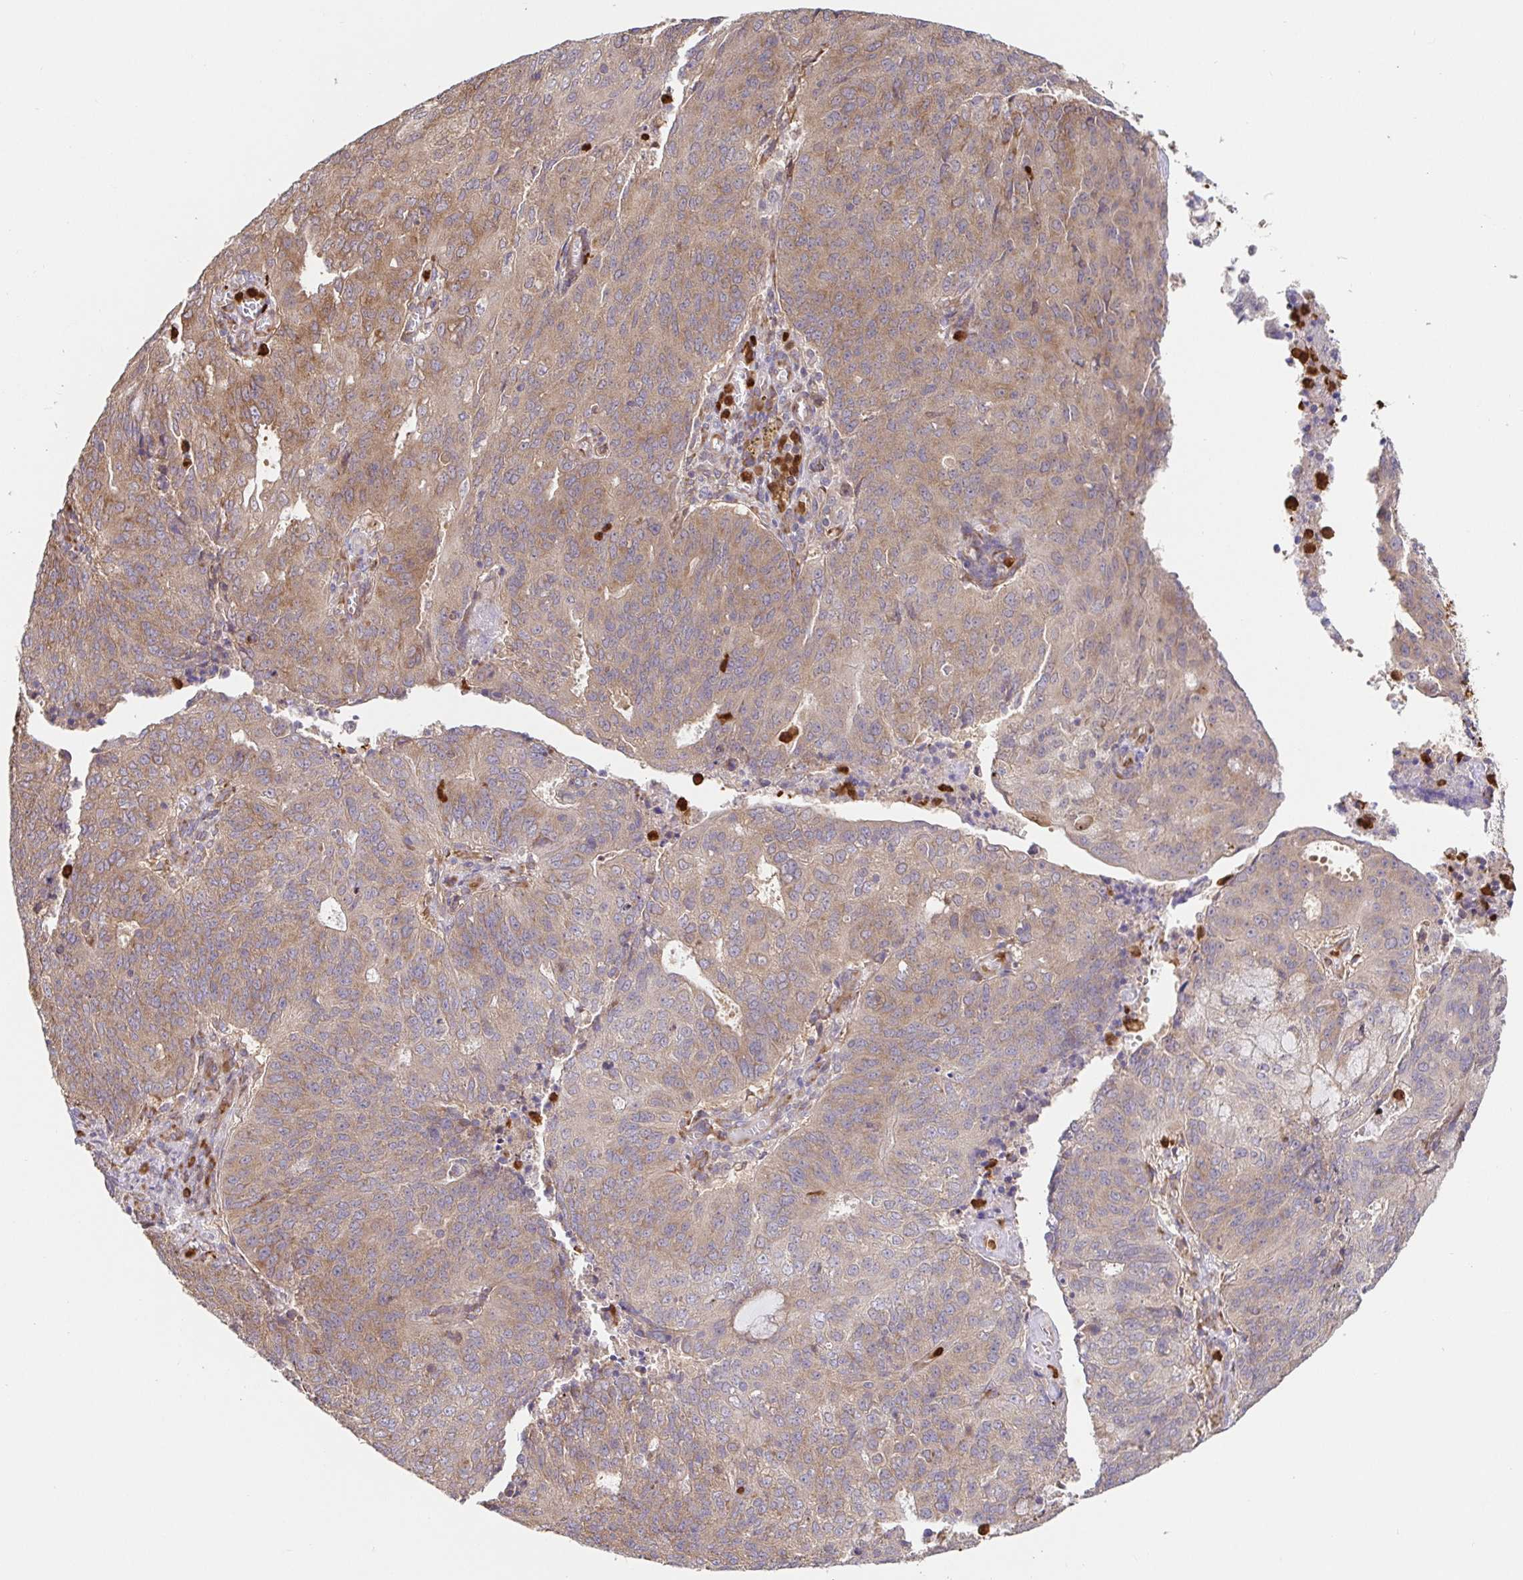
{"staining": {"intensity": "moderate", "quantity": ">75%", "location": "cytoplasmic/membranous"}, "tissue": "endometrial cancer", "cell_type": "Tumor cells", "image_type": "cancer", "snomed": [{"axis": "morphology", "description": "Adenocarcinoma, NOS"}, {"axis": "topography", "description": "Endometrium"}], "caption": "Adenocarcinoma (endometrial) stained for a protein (brown) reveals moderate cytoplasmic/membranous positive staining in approximately >75% of tumor cells.", "gene": "PDPK1", "patient": {"sex": "female", "age": 82}}